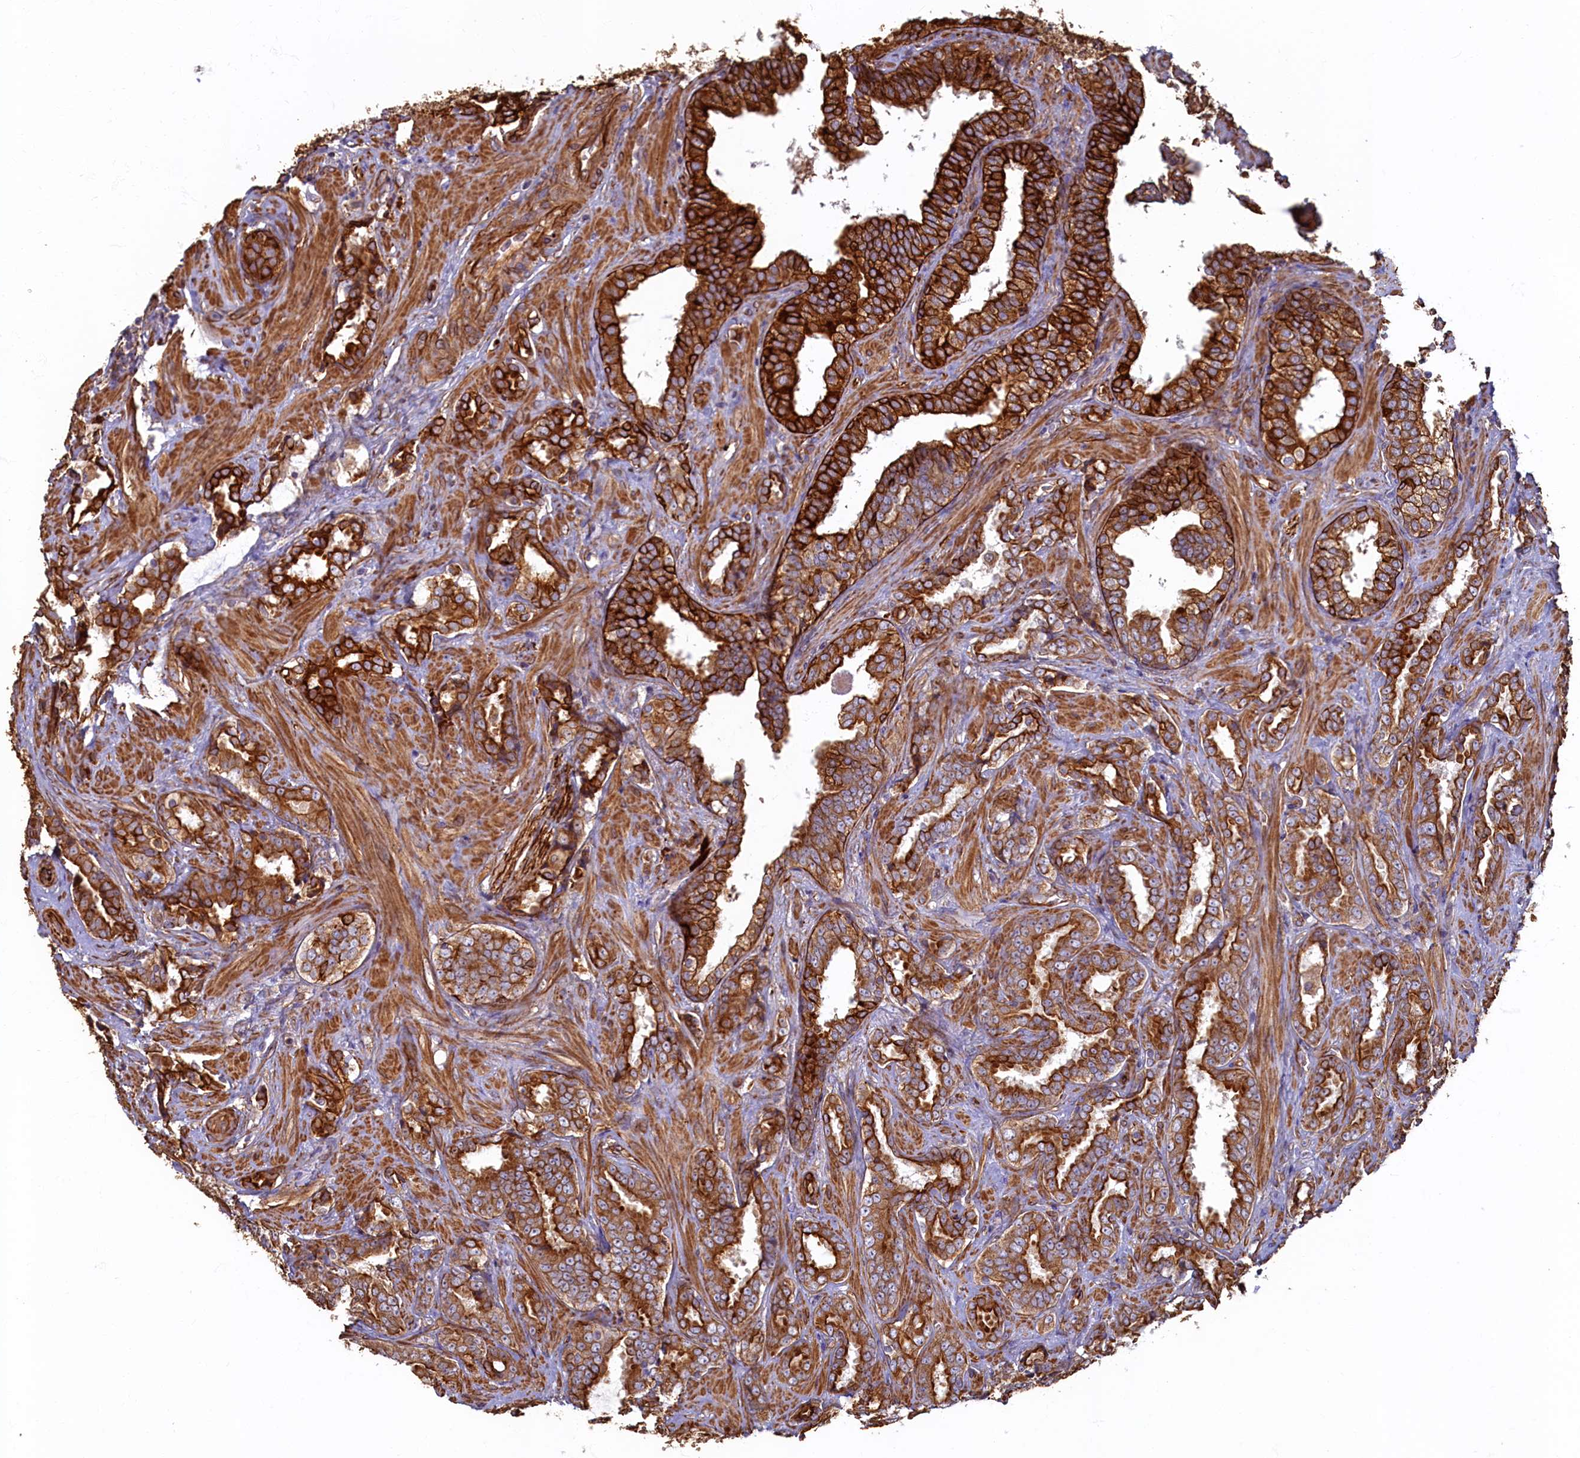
{"staining": {"intensity": "strong", "quantity": ">75%", "location": "cytoplasmic/membranous"}, "tissue": "prostate cancer", "cell_type": "Tumor cells", "image_type": "cancer", "snomed": [{"axis": "morphology", "description": "Adenocarcinoma, High grade"}, {"axis": "topography", "description": "Prostate and seminal vesicle, NOS"}], "caption": "IHC micrograph of neoplastic tissue: high-grade adenocarcinoma (prostate) stained using IHC shows high levels of strong protein expression localized specifically in the cytoplasmic/membranous of tumor cells, appearing as a cytoplasmic/membranous brown color.", "gene": "LRRC57", "patient": {"sex": "male", "age": 67}}